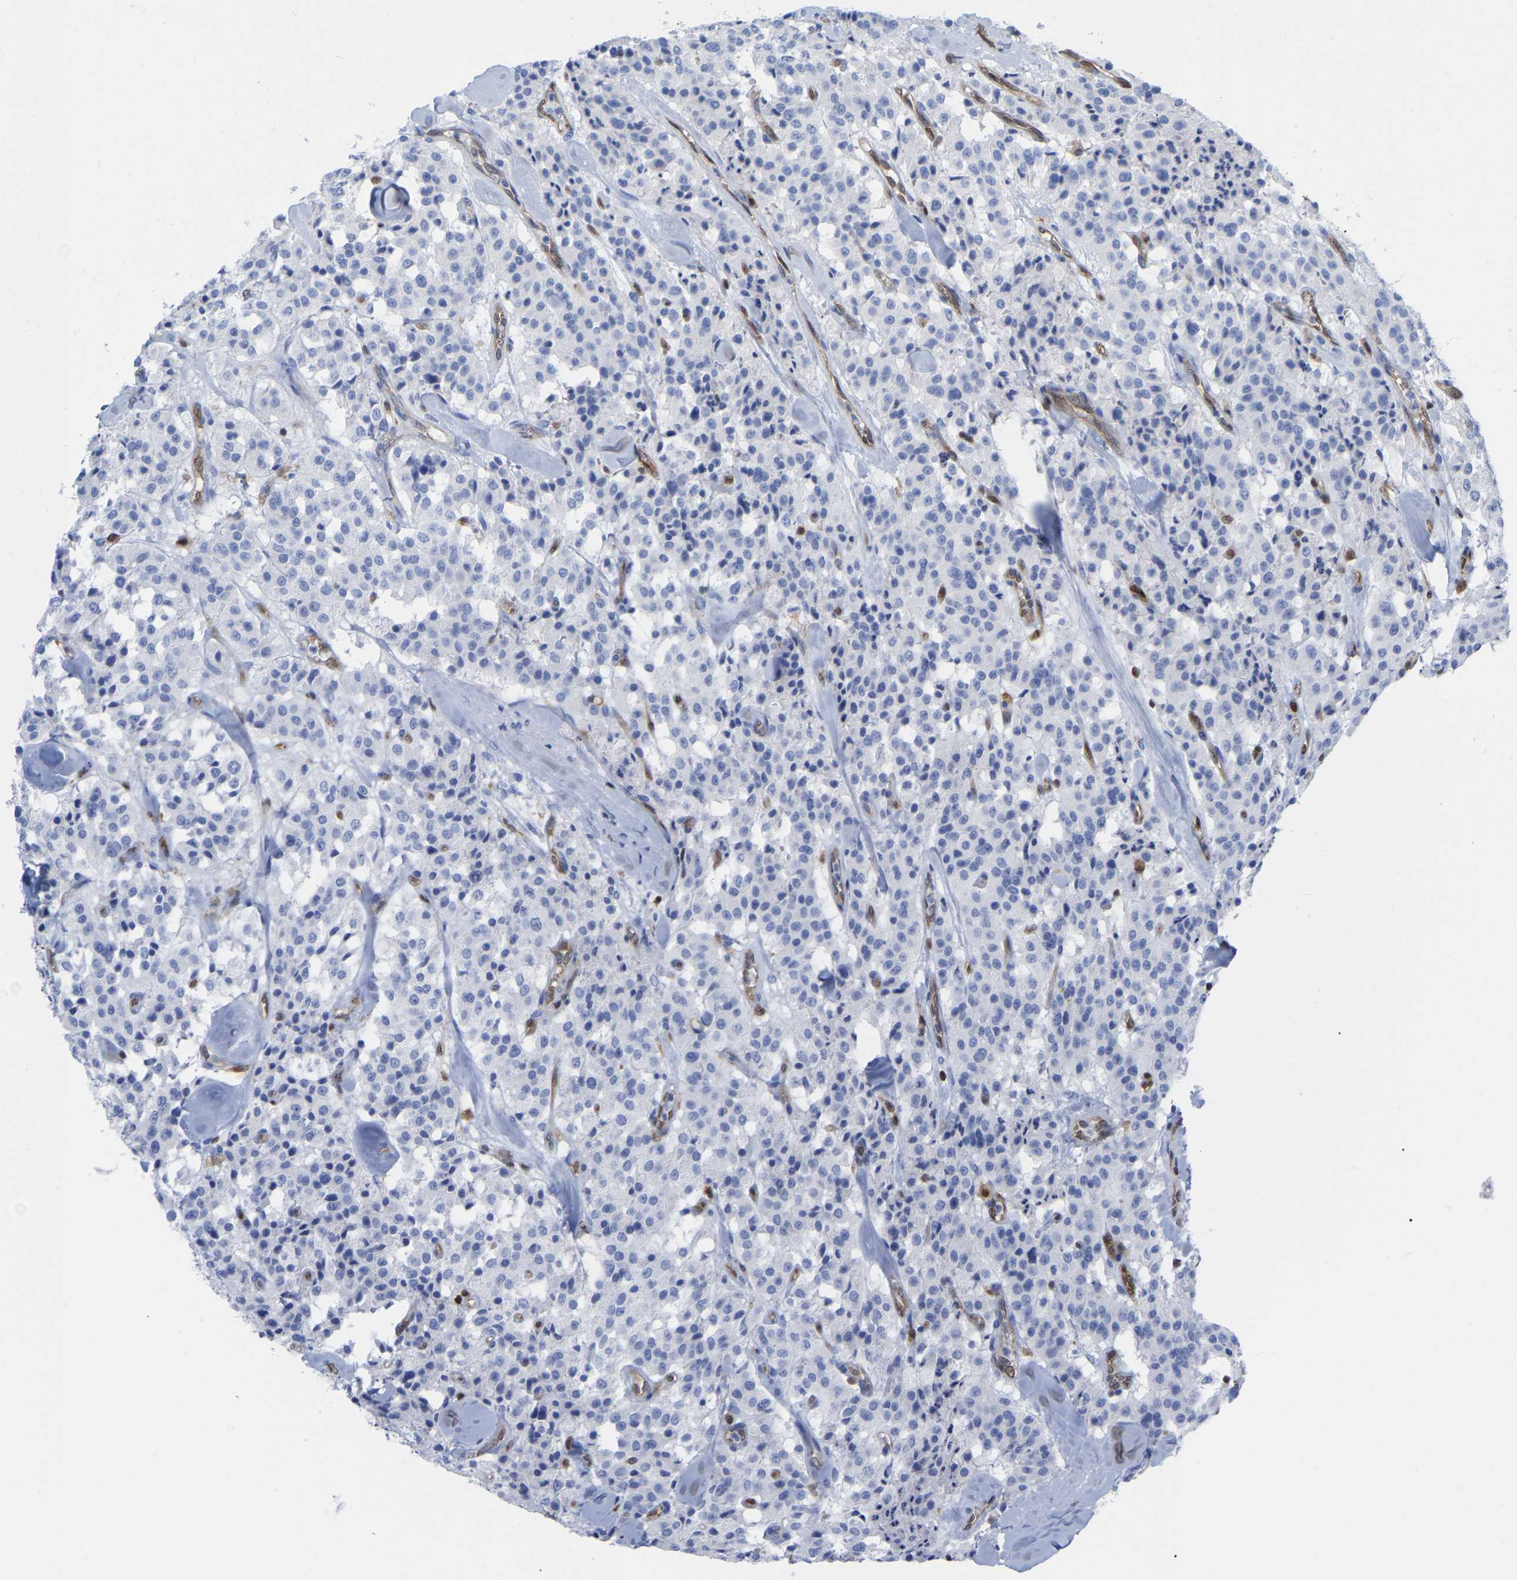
{"staining": {"intensity": "negative", "quantity": "none", "location": "none"}, "tissue": "carcinoid", "cell_type": "Tumor cells", "image_type": "cancer", "snomed": [{"axis": "morphology", "description": "Carcinoid, malignant, NOS"}, {"axis": "topography", "description": "Lung"}], "caption": "DAB immunohistochemical staining of human carcinoid (malignant) exhibits no significant expression in tumor cells.", "gene": "GIMAP4", "patient": {"sex": "male", "age": 30}}